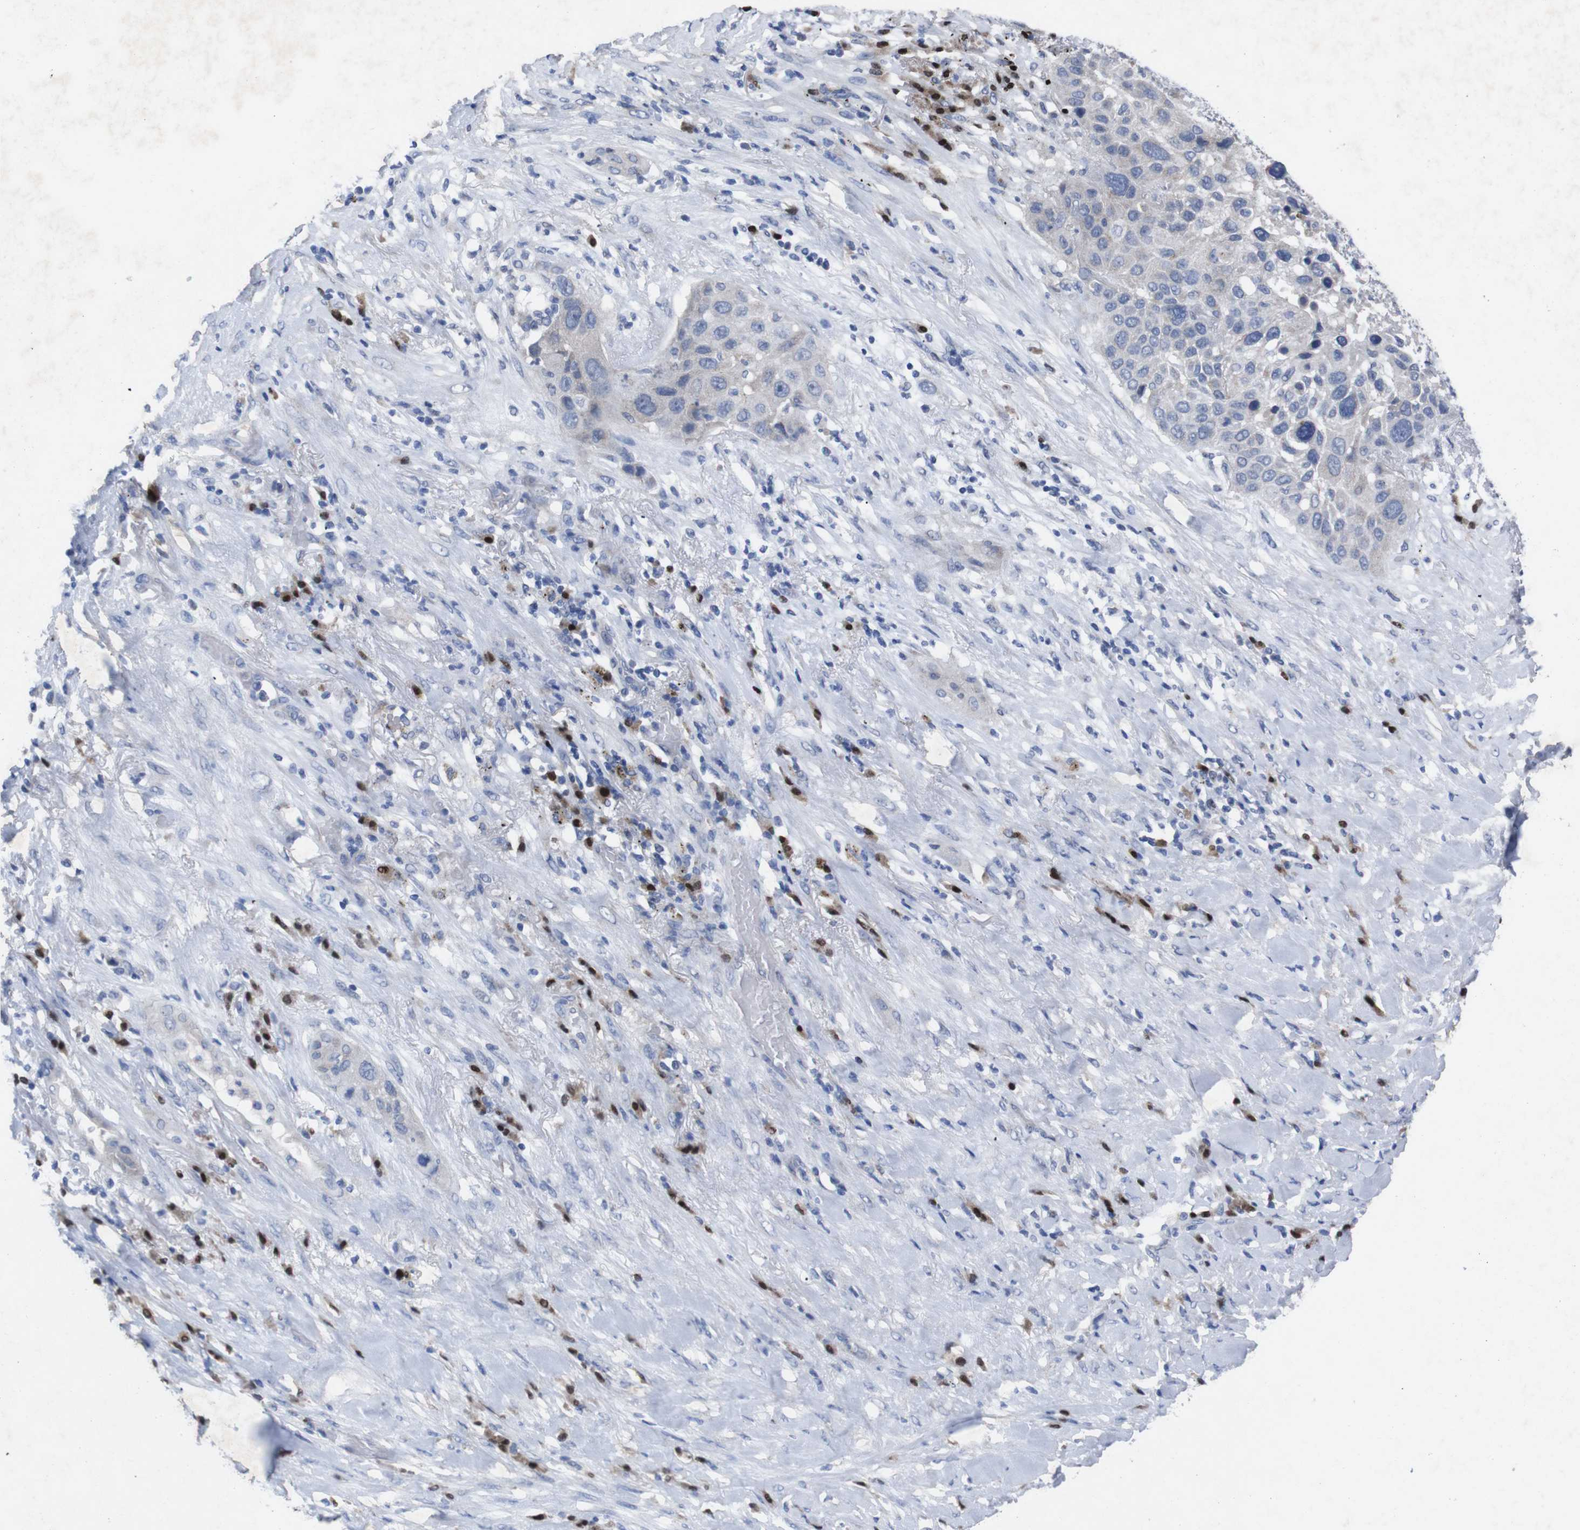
{"staining": {"intensity": "negative", "quantity": "none", "location": "none"}, "tissue": "lung cancer", "cell_type": "Tumor cells", "image_type": "cancer", "snomed": [{"axis": "morphology", "description": "Squamous cell carcinoma, NOS"}, {"axis": "topography", "description": "Lung"}], "caption": "Immunohistochemistry (IHC) micrograph of human lung cancer (squamous cell carcinoma) stained for a protein (brown), which reveals no staining in tumor cells. (IHC, brightfield microscopy, high magnification).", "gene": "IRF4", "patient": {"sex": "male", "age": 57}}